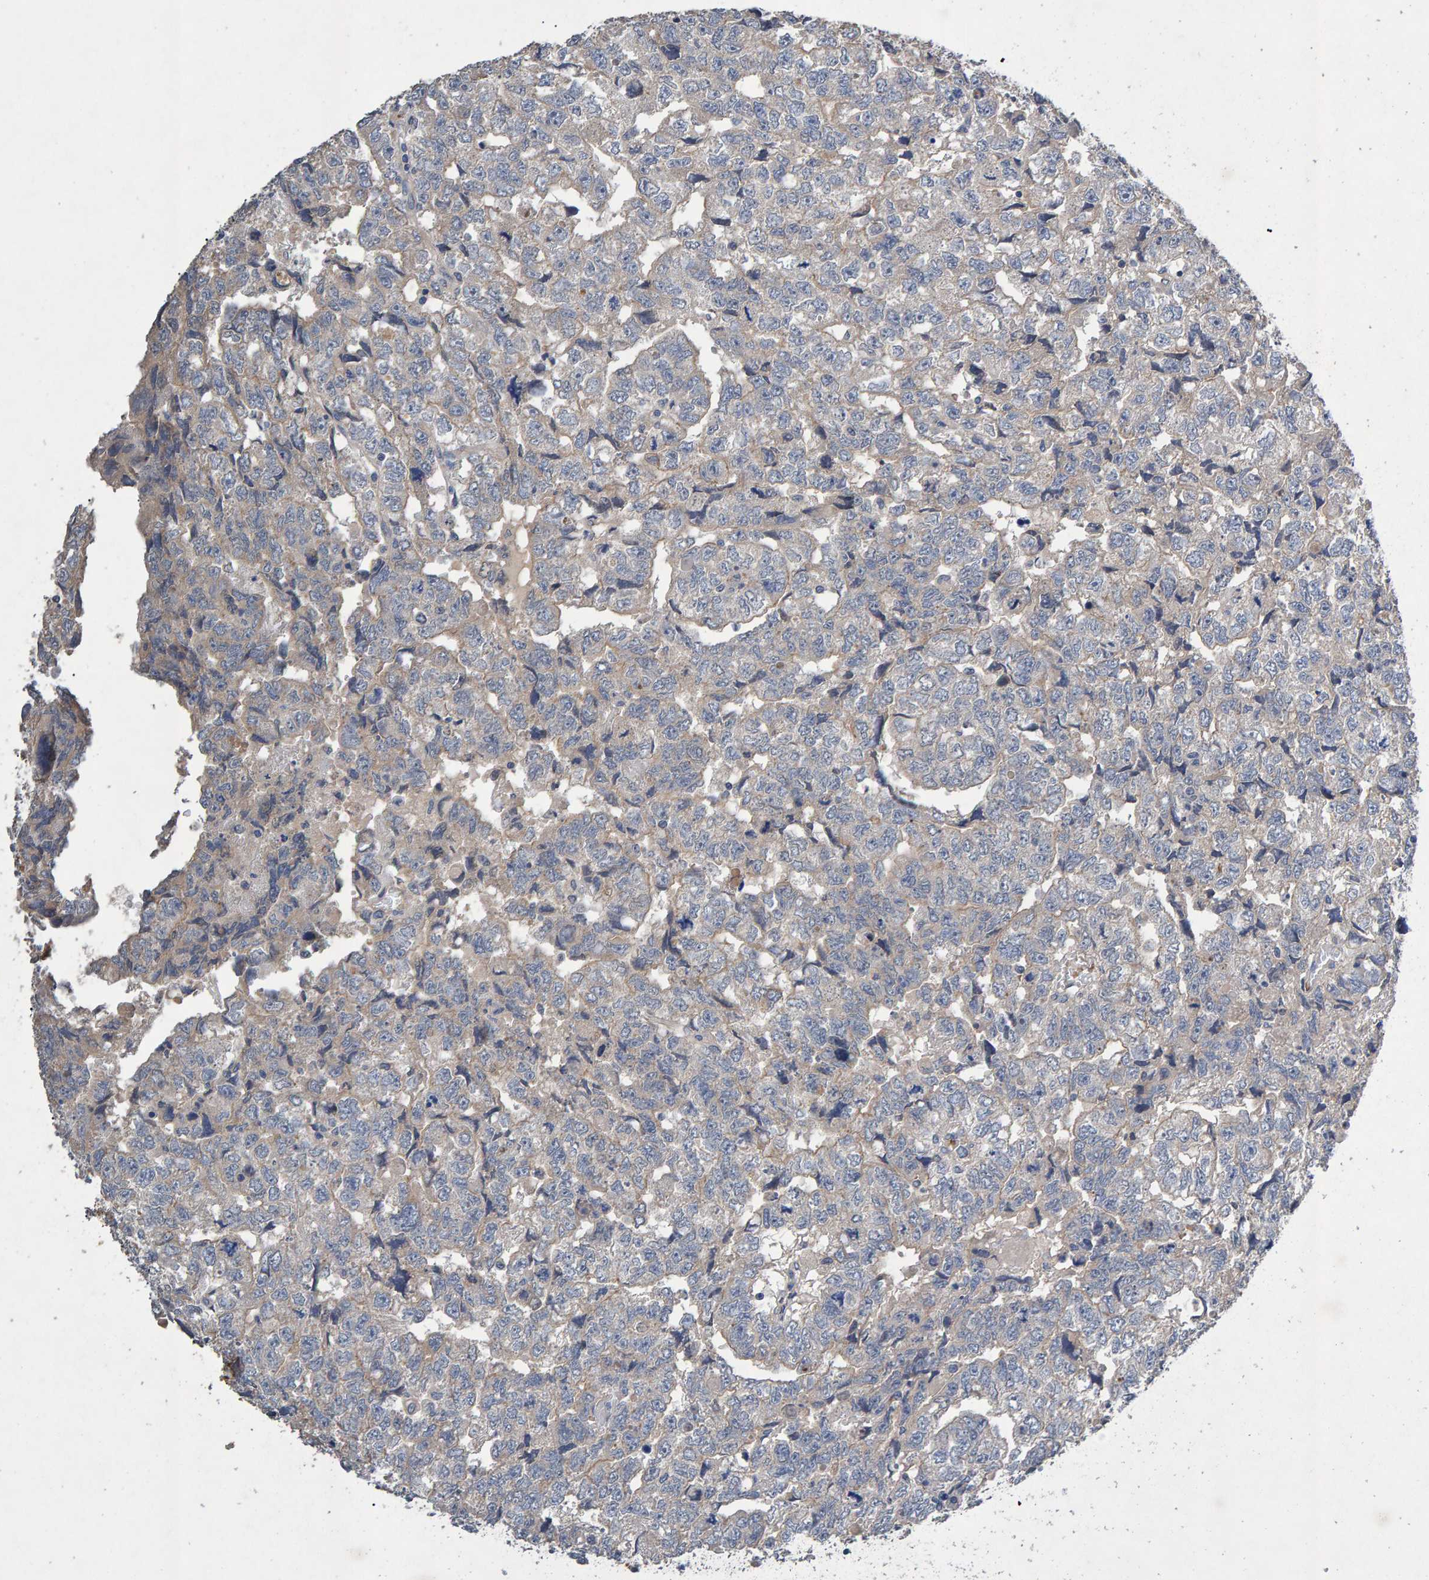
{"staining": {"intensity": "weak", "quantity": "25%-75%", "location": "cytoplasmic/membranous"}, "tissue": "testis cancer", "cell_type": "Tumor cells", "image_type": "cancer", "snomed": [{"axis": "morphology", "description": "Carcinoma, Embryonal, NOS"}, {"axis": "topography", "description": "Testis"}], "caption": "Immunohistochemical staining of human embryonal carcinoma (testis) reveals weak cytoplasmic/membranous protein positivity in approximately 25%-75% of tumor cells. The protein is shown in brown color, while the nuclei are stained blue.", "gene": "EFR3A", "patient": {"sex": "male", "age": 36}}